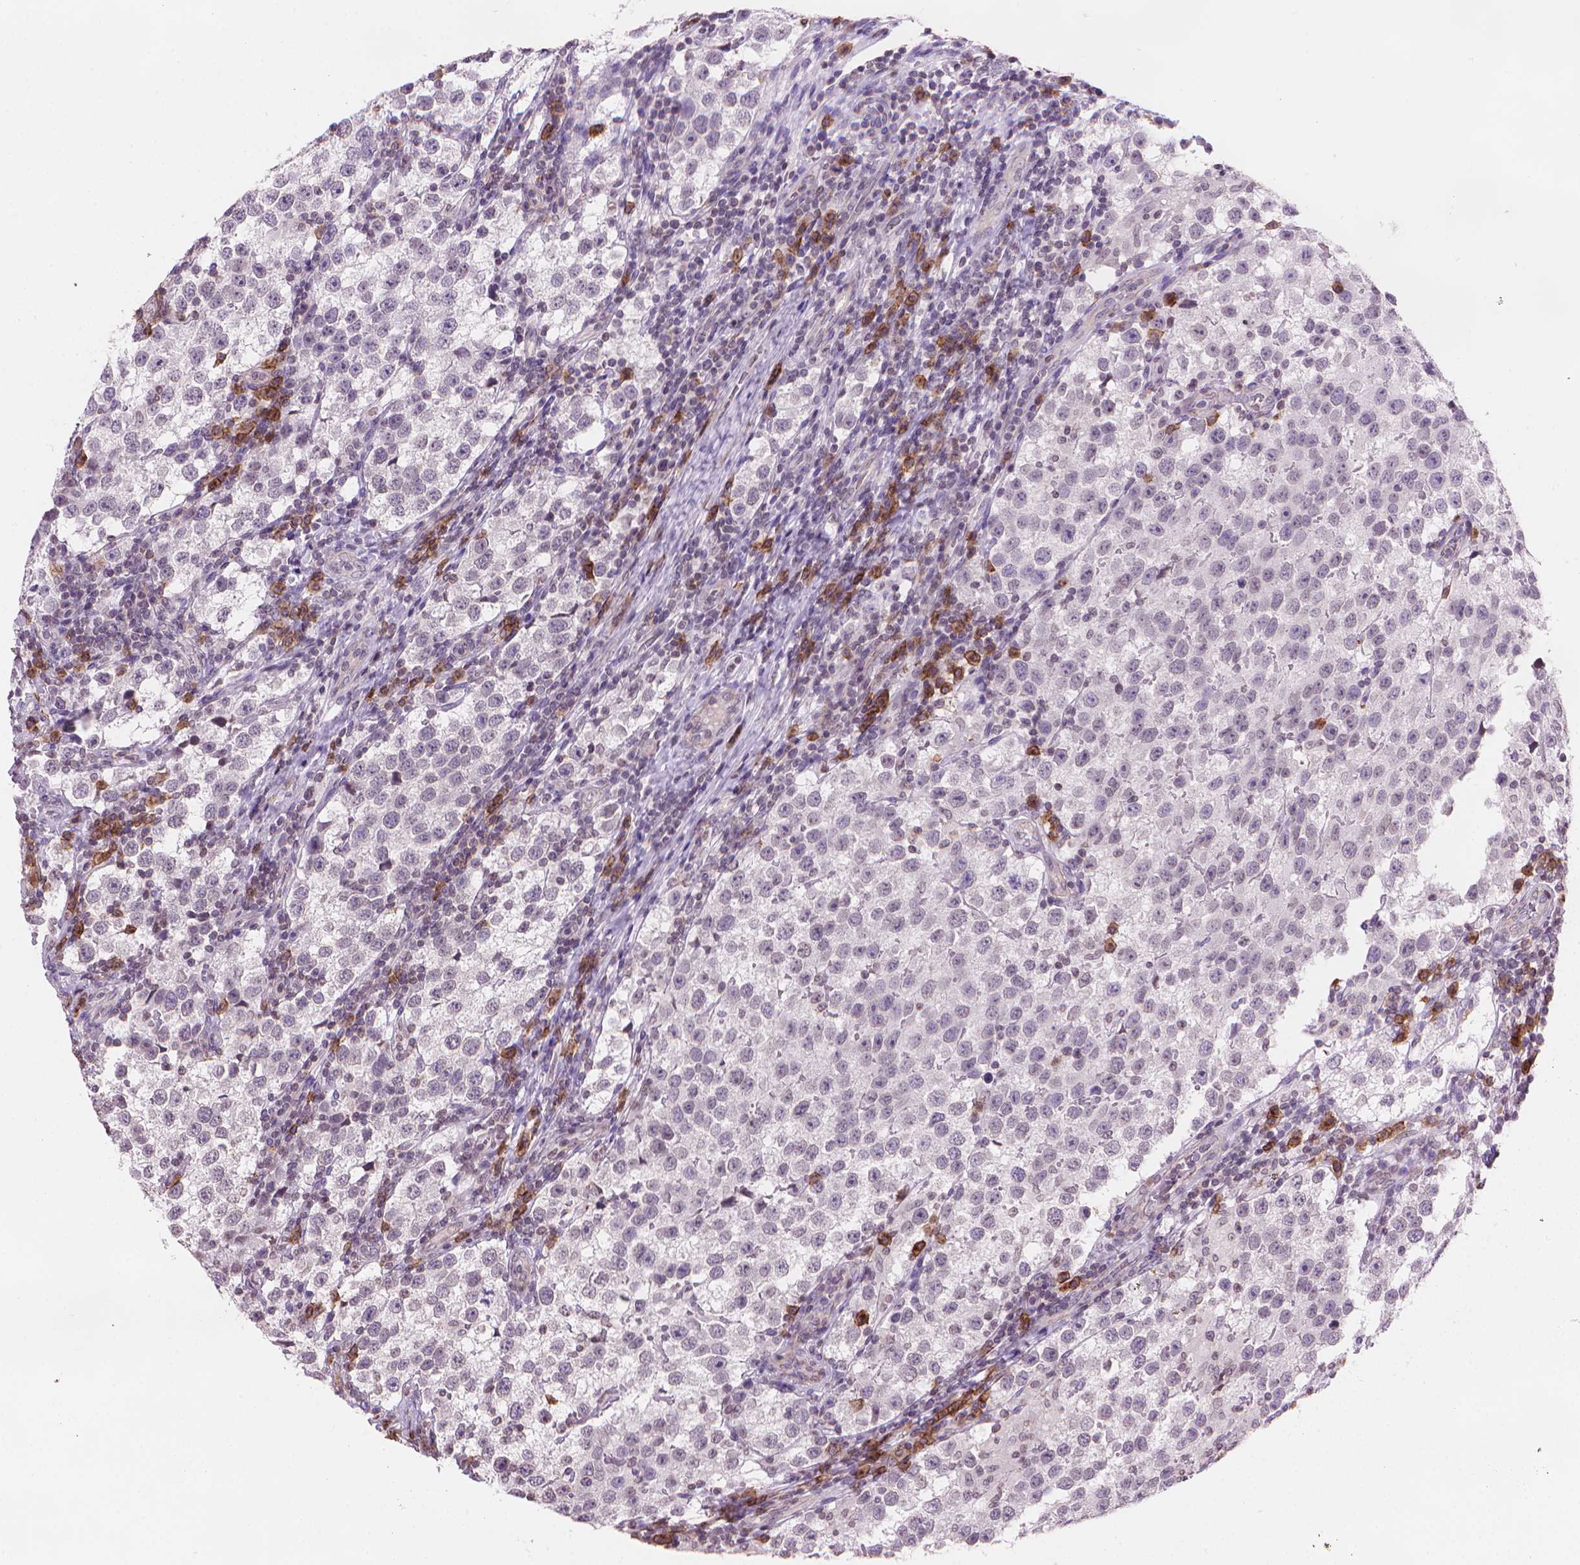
{"staining": {"intensity": "negative", "quantity": "none", "location": "none"}, "tissue": "testis cancer", "cell_type": "Tumor cells", "image_type": "cancer", "snomed": [{"axis": "morphology", "description": "Seminoma, NOS"}, {"axis": "topography", "description": "Testis"}], "caption": "Immunohistochemistry histopathology image of neoplastic tissue: human testis cancer stained with DAB (3,3'-diaminobenzidine) shows no significant protein staining in tumor cells. The staining was performed using DAB to visualize the protein expression in brown, while the nuclei were stained in blue with hematoxylin (Magnification: 20x).", "gene": "TMEM184A", "patient": {"sex": "male", "age": 37}}